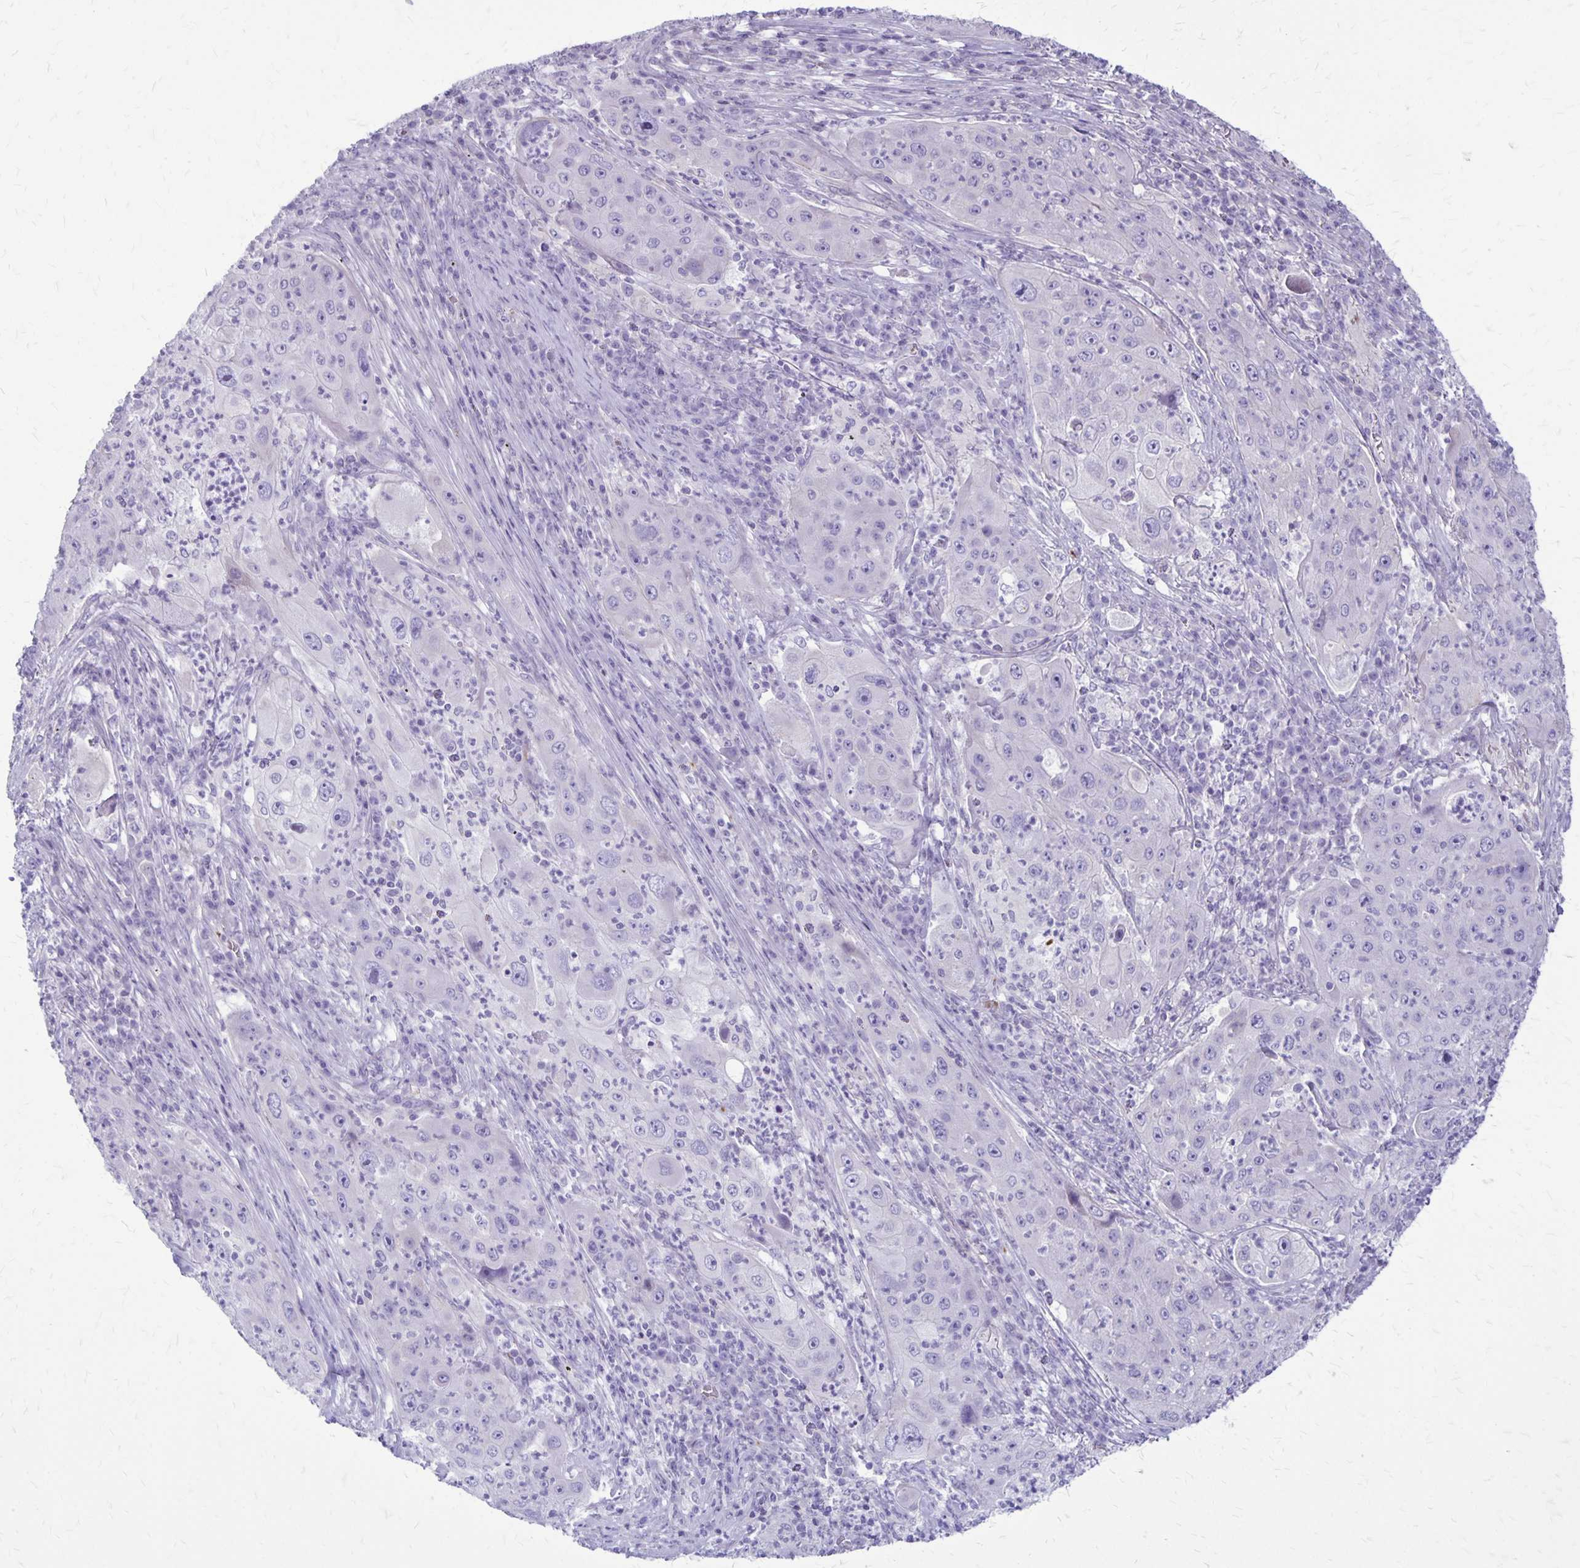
{"staining": {"intensity": "negative", "quantity": "none", "location": "none"}, "tissue": "lung cancer", "cell_type": "Tumor cells", "image_type": "cancer", "snomed": [{"axis": "morphology", "description": "Squamous cell carcinoma, NOS"}, {"axis": "topography", "description": "Lung"}], "caption": "Immunohistochemical staining of human lung cancer displays no significant positivity in tumor cells.", "gene": "GP9", "patient": {"sex": "female", "age": 59}}